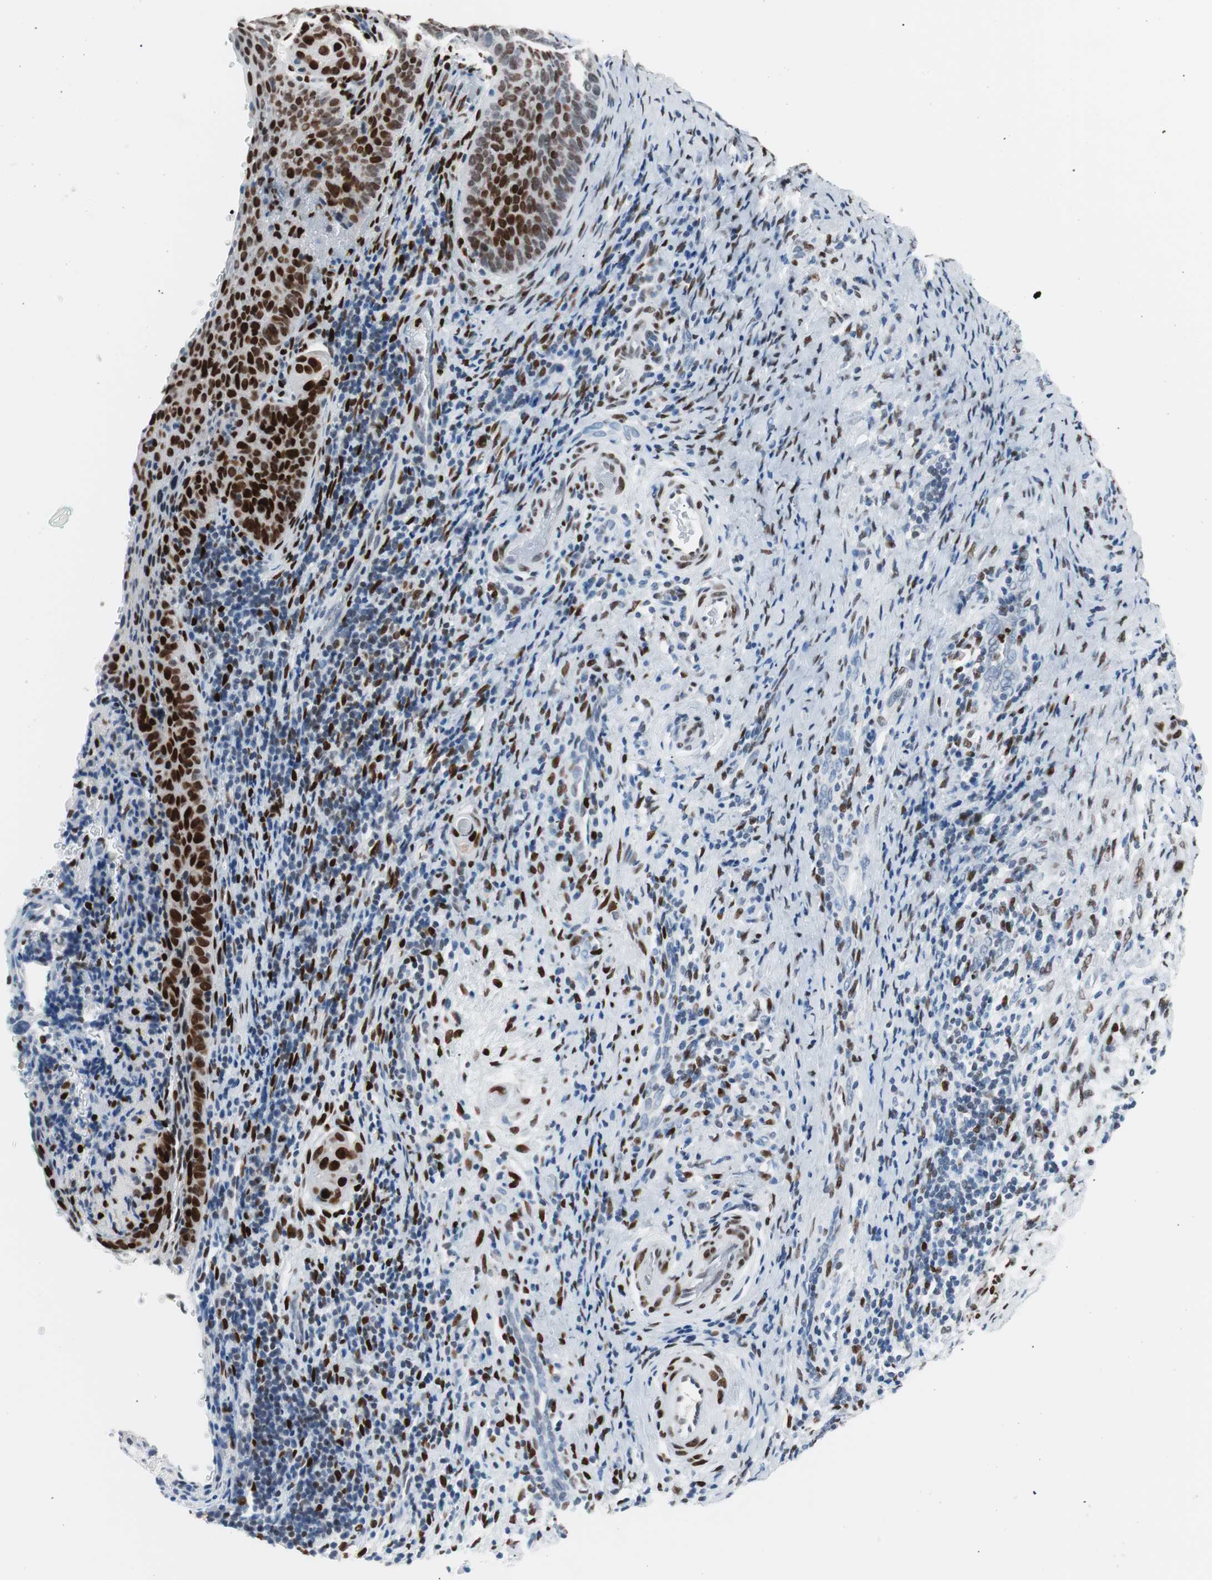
{"staining": {"intensity": "strong", "quantity": ">75%", "location": "nuclear"}, "tissue": "cervical cancer", "cell_type": "Tumor cells", "image_type": "cancer", "snomed": [{"axis": "morphology", "description": "Squamous cell carcinoma, NOS"}, {"axis": "topography", "description": "Cervix"}], "caption": "Immunohistochemistry micrograph of neoplastic tissue: cervical squamous cell carcinoma stained using immunohistochemistry displays high levels of strong protein expression localized specifically in the nuclear of tumor cells, appearing as a nuclear brown color.", "gene": "CEBPB", "patient": {"sex": "female", "age": 33}}